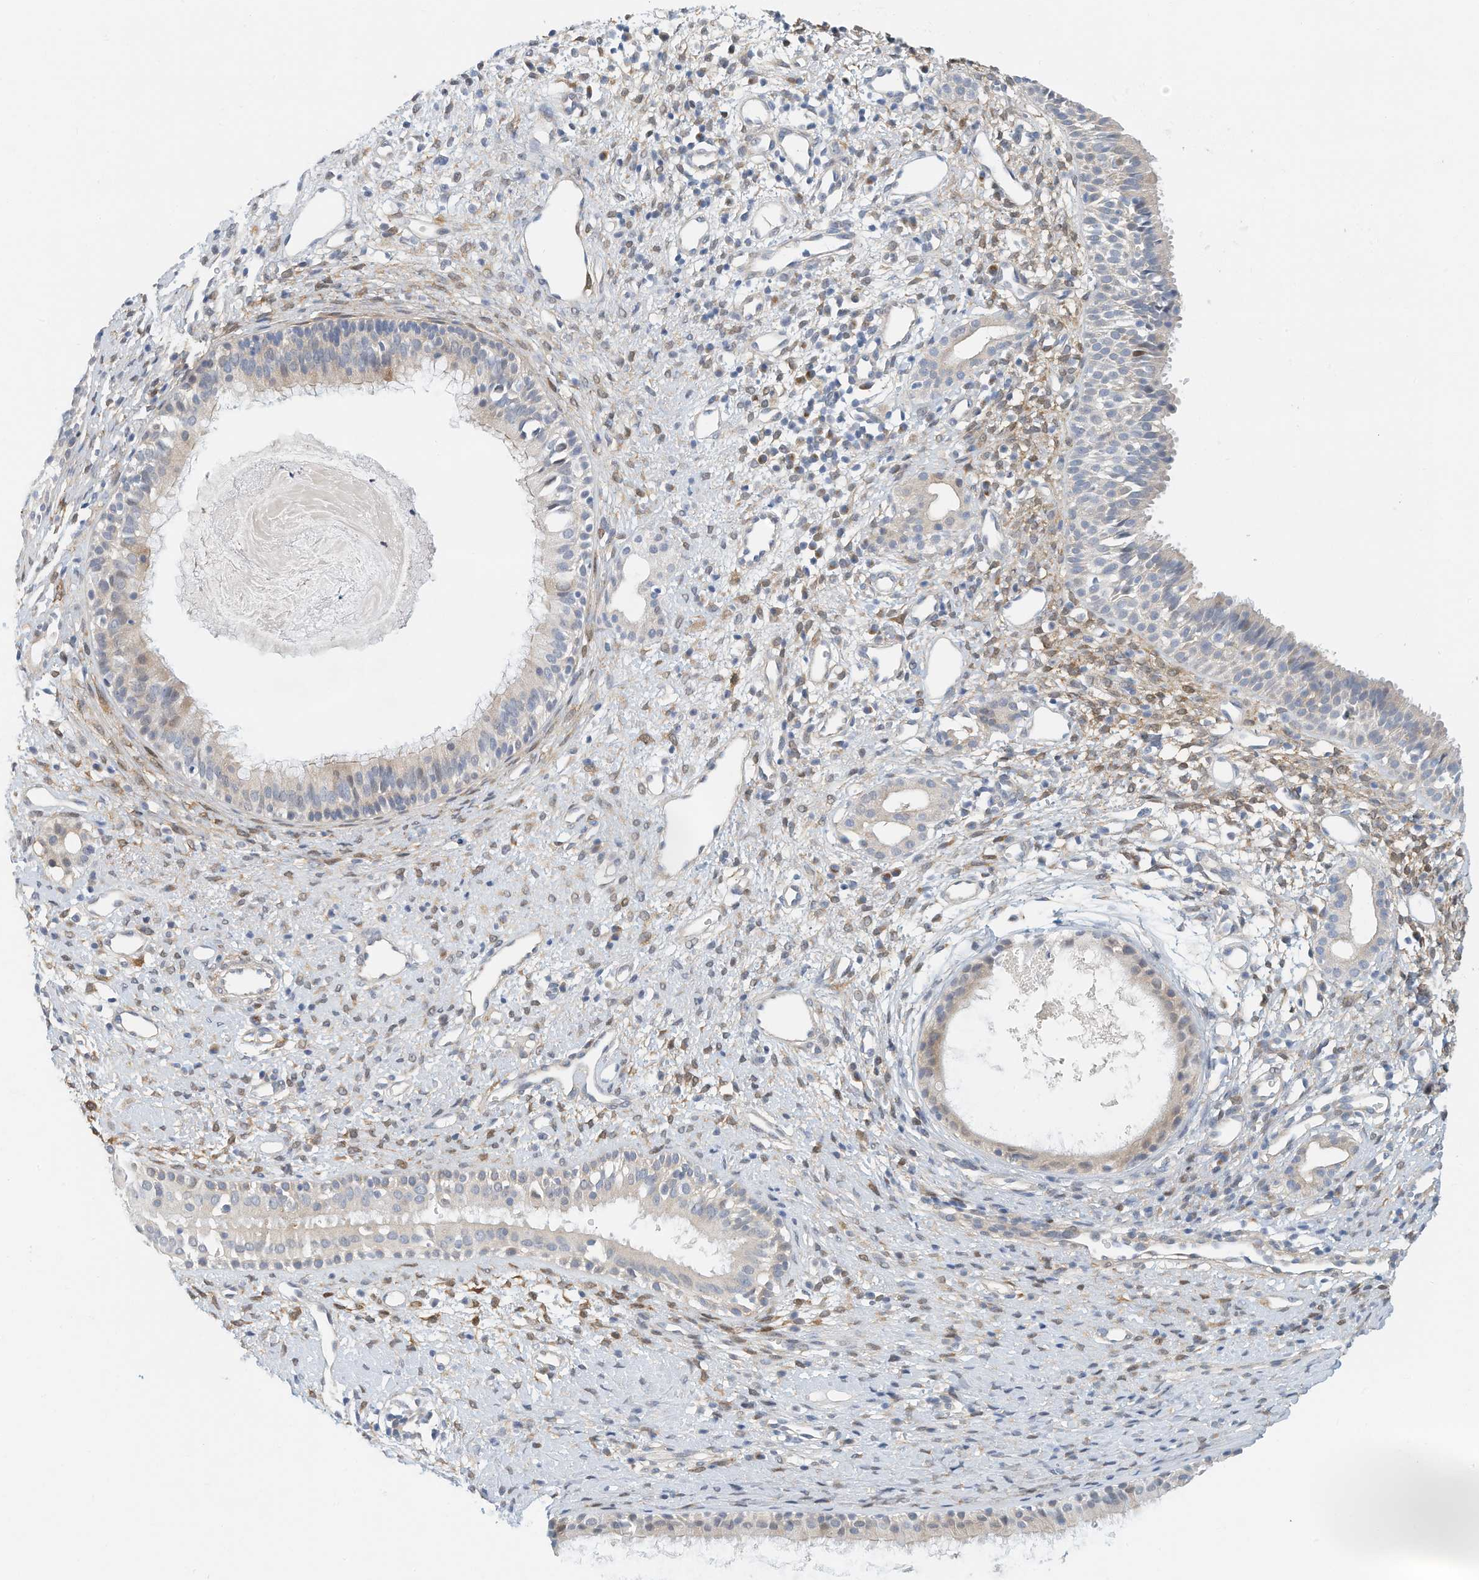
{"staining": {"intensity": "negative", "quantity": "none", "location": "none"}, "tissue": "nasopharynx", "cell_type": "Respiratory epithelial cells", "image_type": "normal", "snomed": [{"axis": "morphology", "description": "Normal tissue, NOS"}, {"axis": "topography", "description": "Nasopharynx"}], "caption": "The image displays no significant staining in respiratory epithelial cells of nasopharynx.", "gene": "ARHGAP28", "patient": {"sex": "male", "age": 22}}